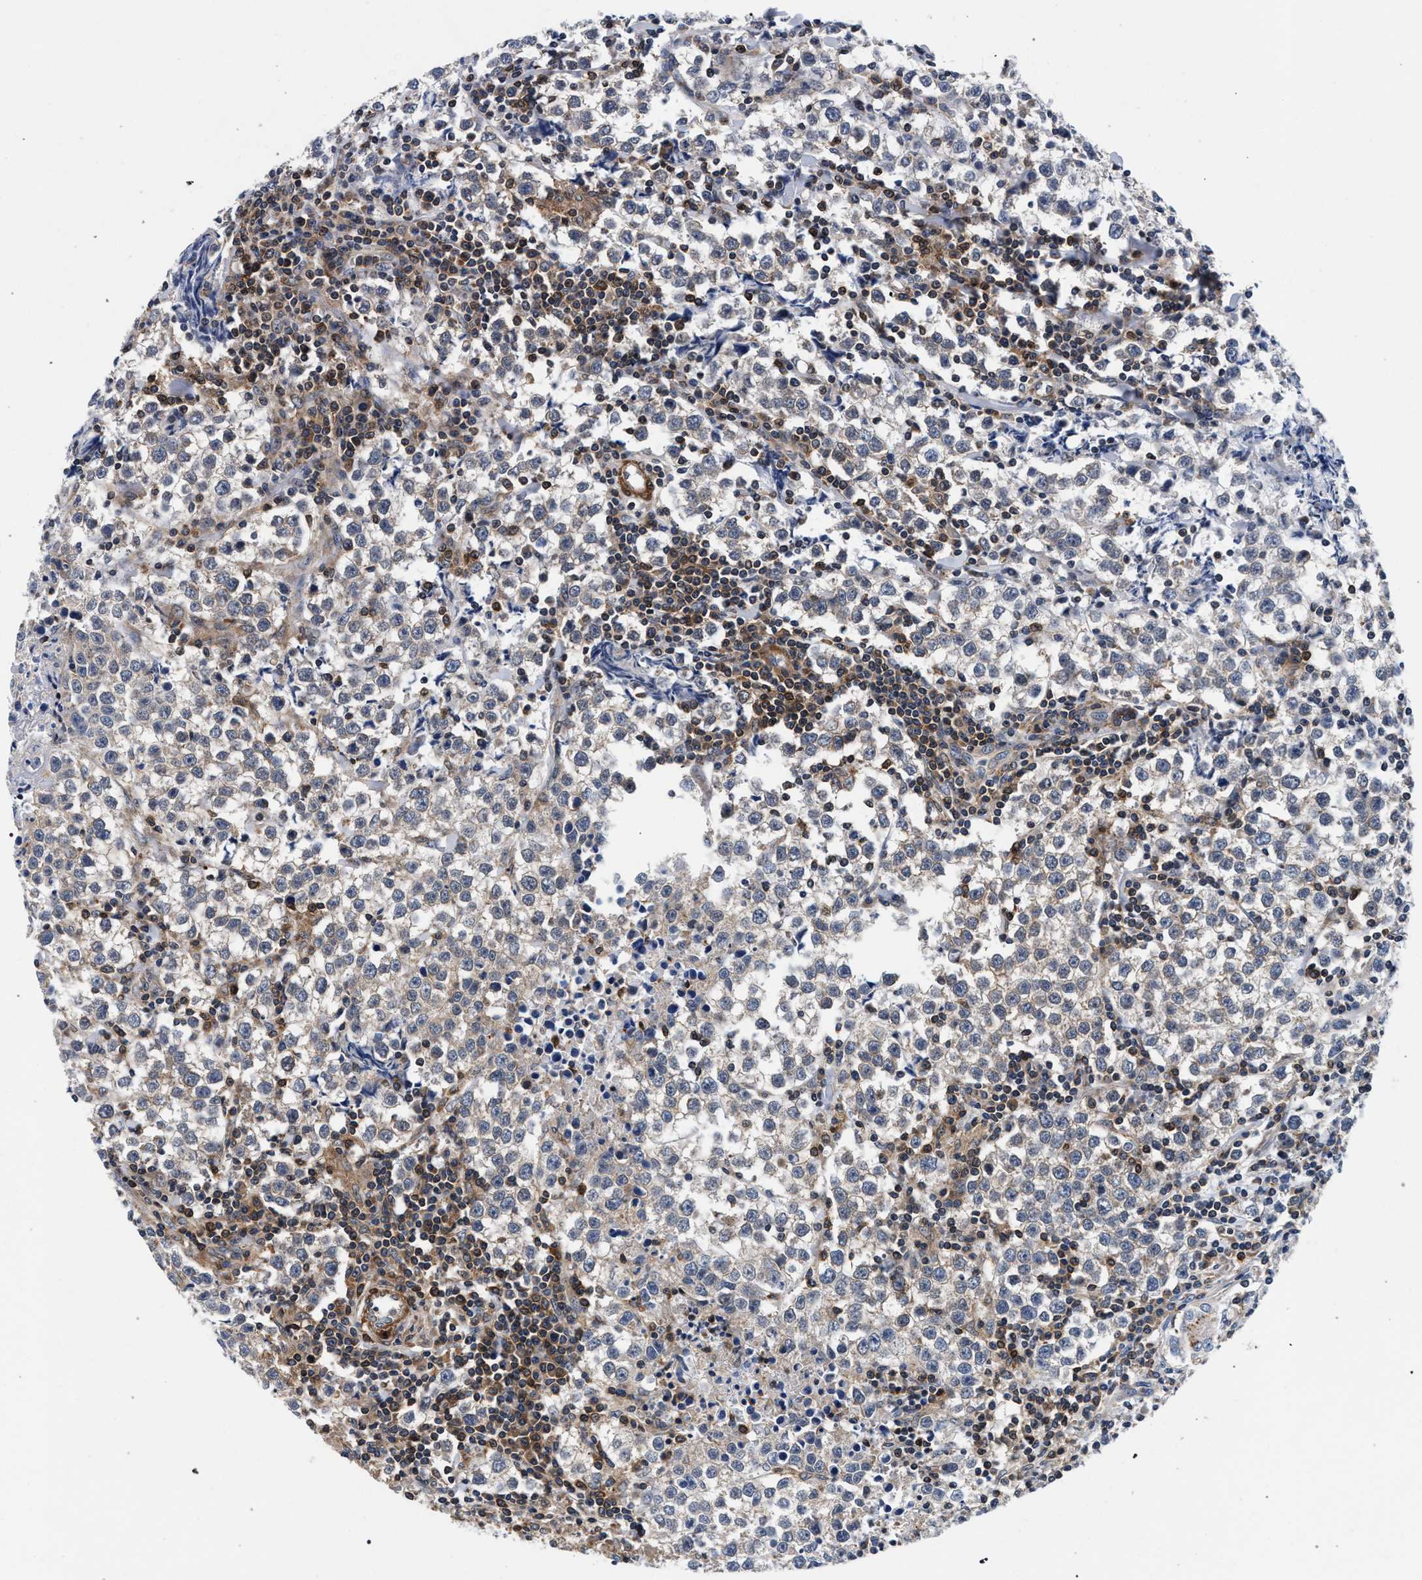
{"staining": {"intensity": "negative", "quantity": "none", "location": "none"}, "tissue": "testis cancer", "cell_type": "Tumor cells", "image_type": "cancer", "snomed": [{"axis": "morphology", "description": "Seminoma, NOS"}, {"axis": "morphology", "description": "Carcinoma, Embryonal, NOS"}, {"axis": "topography", "description": "Testis"}], "caption": "This is an IHC image of testis embryonal carcinoma. There is no expression in tumor cells.", "gene": "LASP1", "patient": {"sex": "male", "age": 36}}